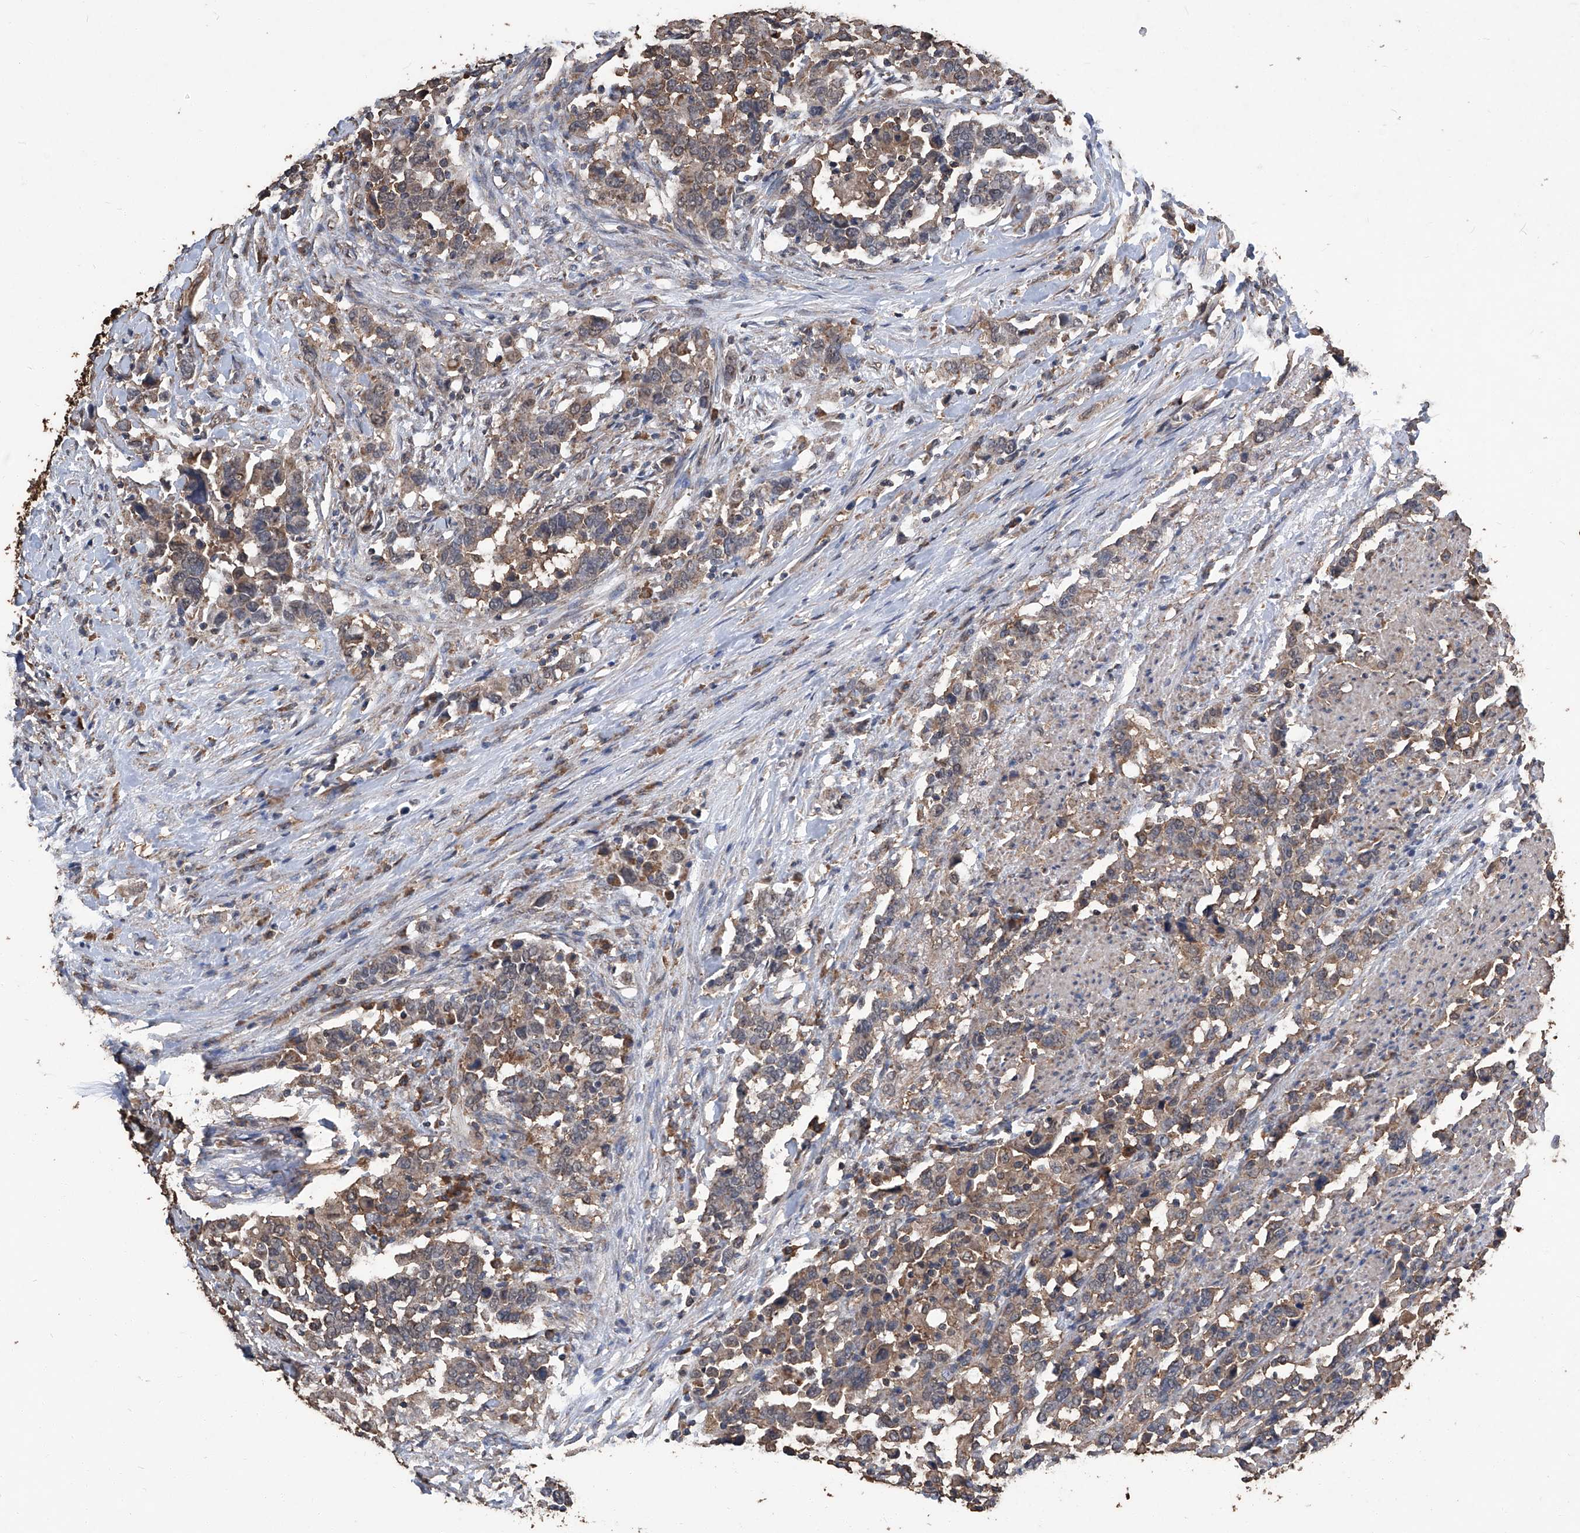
{"staining": {"intensity": "moderate", "quantity": ">75%", "location": "cytoplasmic/membranous"}, "tissue": "urothelial cancer", "cell_type": "Tumor cells", "image_type": "cancer", "snomed": [{"axis": "morphology", "description": "Urothelial carcinoma, High grade"}, {"axis": "topography", "description": "Urinary bladder"}], "caption": "High-grade urothelial carcinoma stained for a protein demonstrates moderate cytoplasmic/membranous positivity in tumor cells.", "gene": "STARD7", "patient": {"sex": "male", "age": 61}}